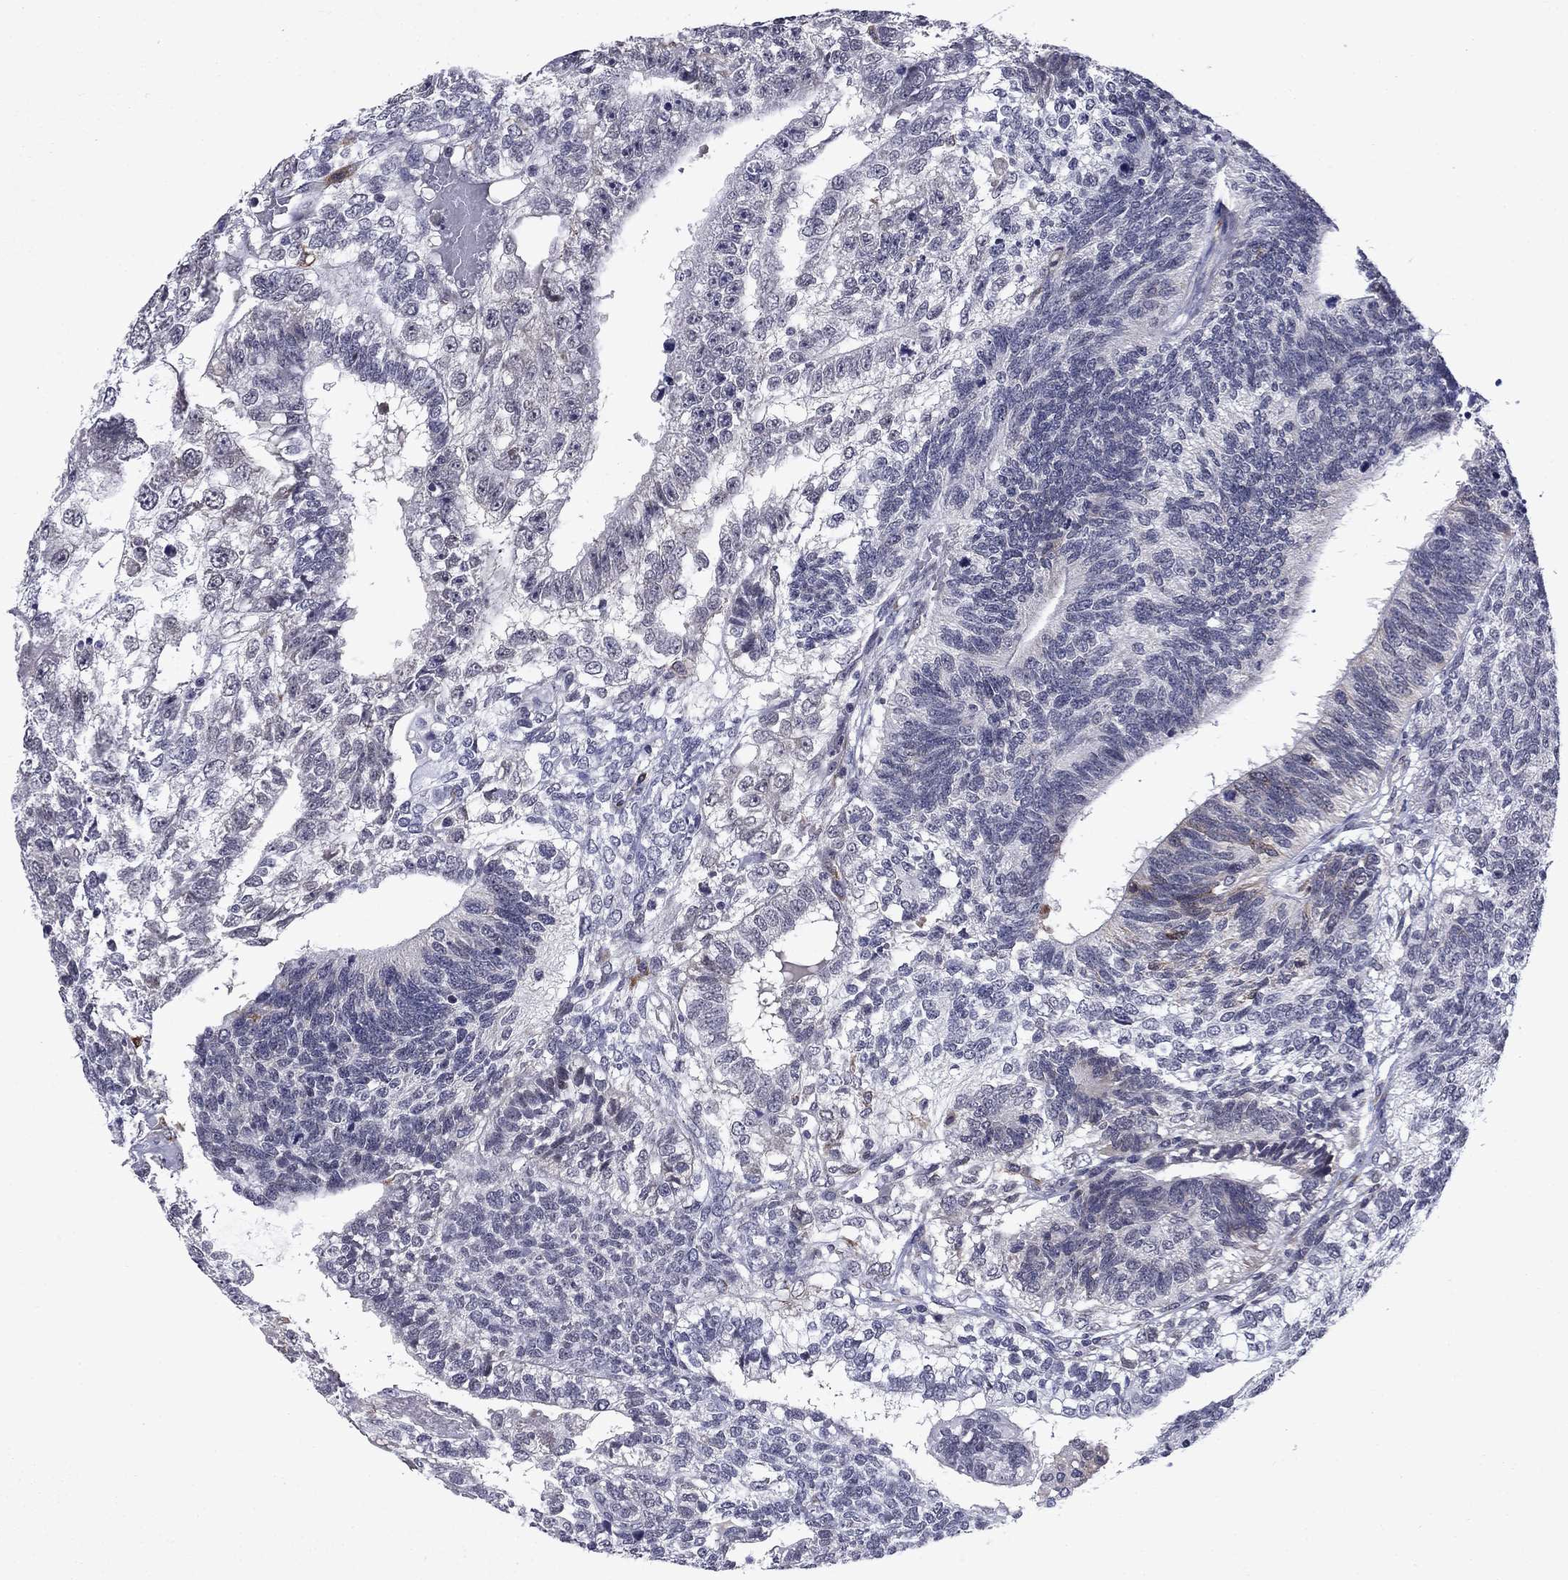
{"staining": {"intensity": "negative", "quantity": "none", "location": "none"}, "tissue": "testis cancer", "cell_type": "Tumor cells", "image_type": "cancer", "snomed": [{"axis": "morphology", "description": "Seminoma, NOS"}, {"axis": "morphology", "description": "Carcinoma, Embryonal, NOS"}, {"axis": "topography", "description": "Testis"}], "caption": "This is a micrograph of immunohistochemistry (IHC) staining of testis cancer (embryonal carcinoma), which shows no staining in tumor cells. (DAB IHC, high magnification).", "gene": "ECM1", "patient": {"sex": "male", "age": 41}}